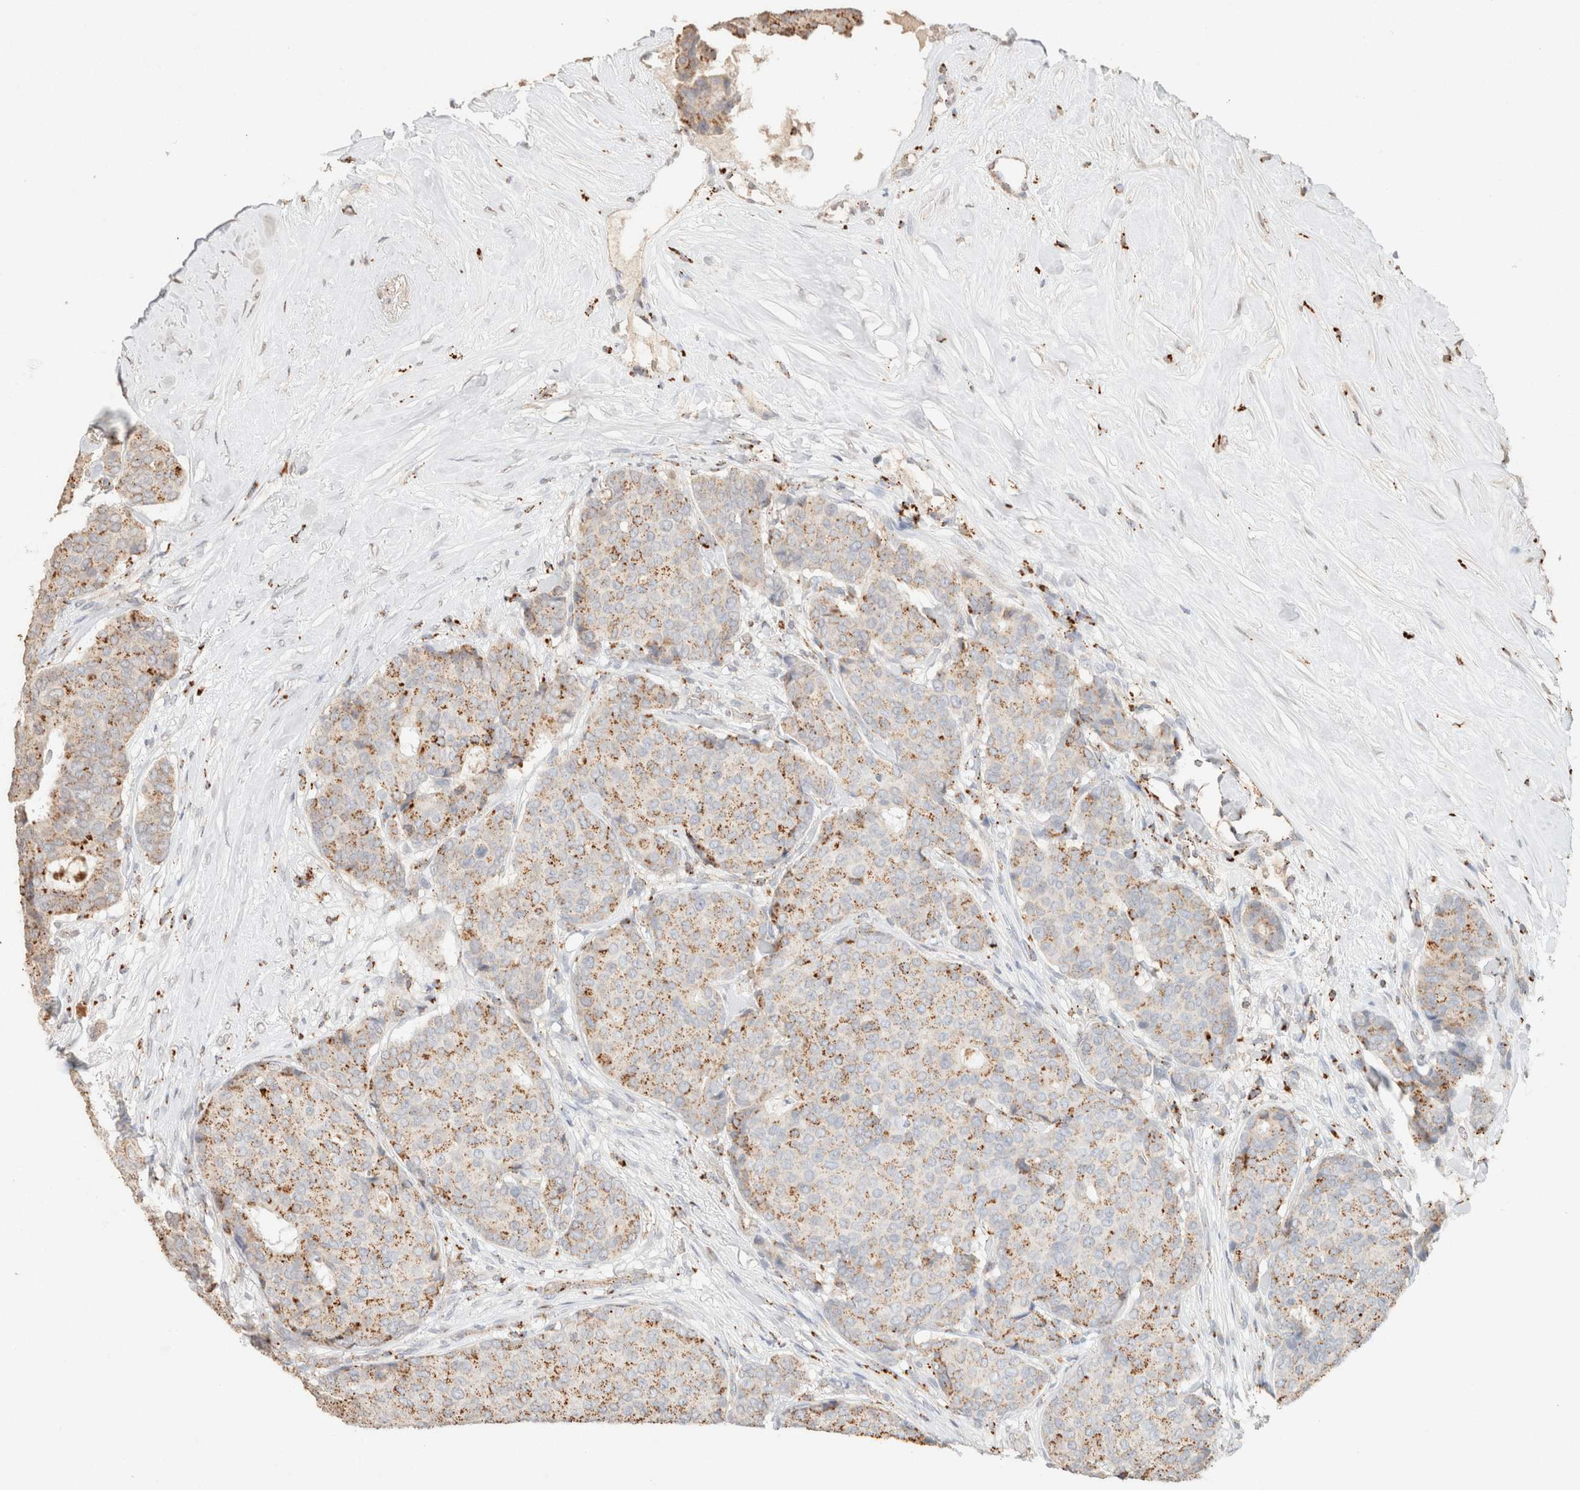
{"staining": {"intensity": "moderate", "quantity": ">75%", "location": "cytoplasmic/membranous"}, "tissue": "breast cancer", "cell_type": "Tumor cells", "image_type": "cancer", "snomed": [{"axis": "morphology", "description": "Duct carcinoma"}, {"axis": "topography", "description": "Breast"}], "caption": "Breast infiltrating ductal carcinoma was stained to show a protein in brown. There is medium levels of moderate cytoplasmic/membranous expression in about >75% of tumor cells.", "gene": "CTSC", "patient": {"sex": "female", "age": 75}}